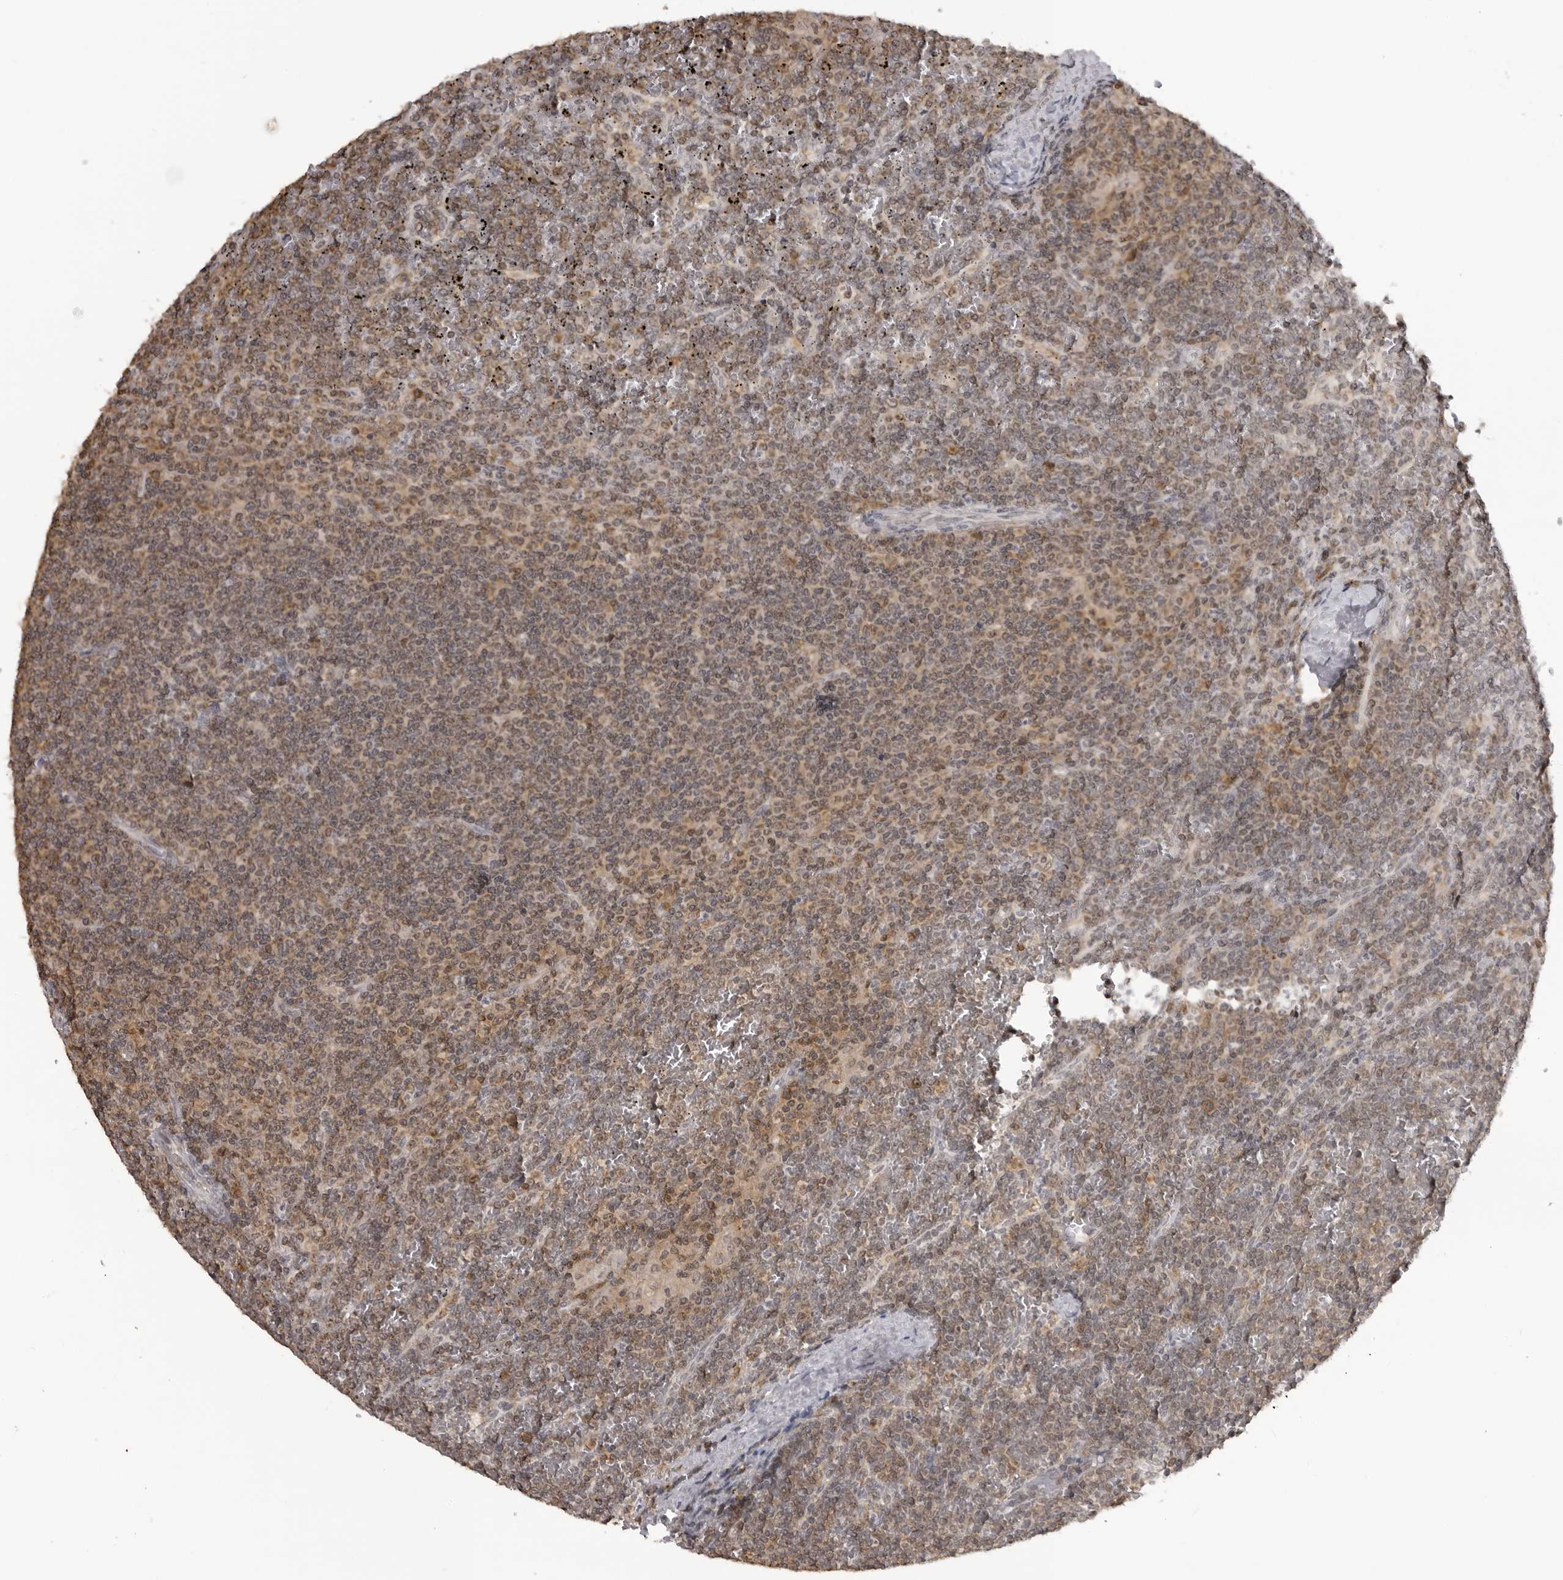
{"staining": {"intensity": "weak", "quantity": ">75%", "location": "cytoplasmic/membranous"}, "tissue": "lymphoma", "cell_type": "Tumor cells", "image_type": "cancer", "snomed": [{"axis": "morphology", "description": "Malignant lymphoma, non-Hodgkin's type, Low grade"}, {"axis": "topography", "description": "Spleen"}], "caption": "Immunohistochemical staining of malignant lymphoma, non-Hodgkin's type (low-grade) demonstrates low levels of weak cytoplasmic/membranous protein positivity in about >75% of tumor cells.", "gene": "PDCL3", "patient": {"sex": "female", "age": 19}}